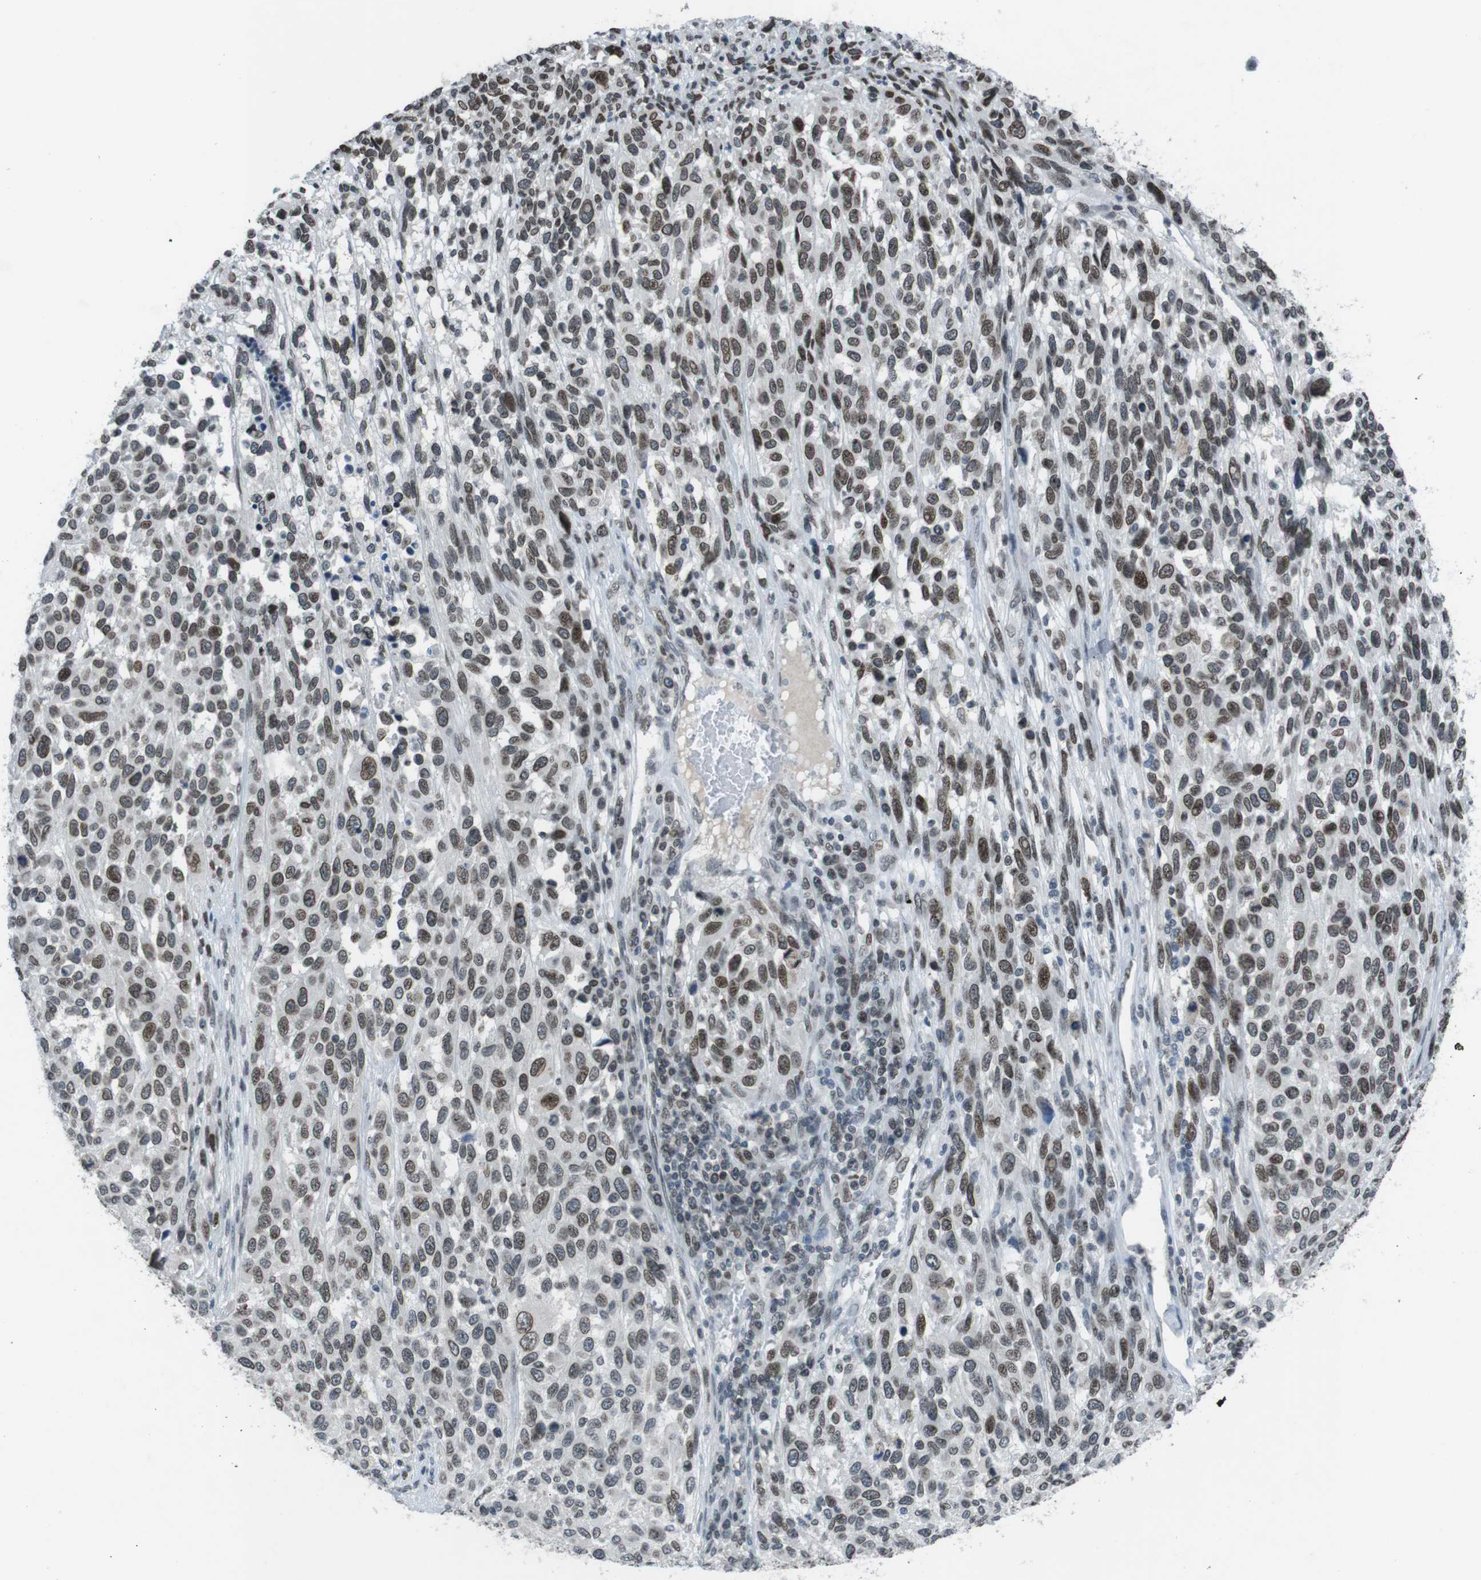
{"staining": {"intensity": "moderate", "quantity": ">75%", "location": "cytoplasmic/membranous,nuclear"}, "tissue": "melanoma", "cell_type": "Tumor cells", "image_type": "cancer", "snomed": [{"axis": "morphology", "description": "Malignant melanoma, Metastatic site"}, {"axis": "topography", "description": "Lymph node"}], "caption": "Immunohistochemistry (IHC) of human melanoma demonstrates medium levels of moderate cytoplasmic/membranous and nuclear expression in approximately >75% of tumor cells.", "gene": "MAD1L1", "patient": {"sex": "male", "age": 61}}